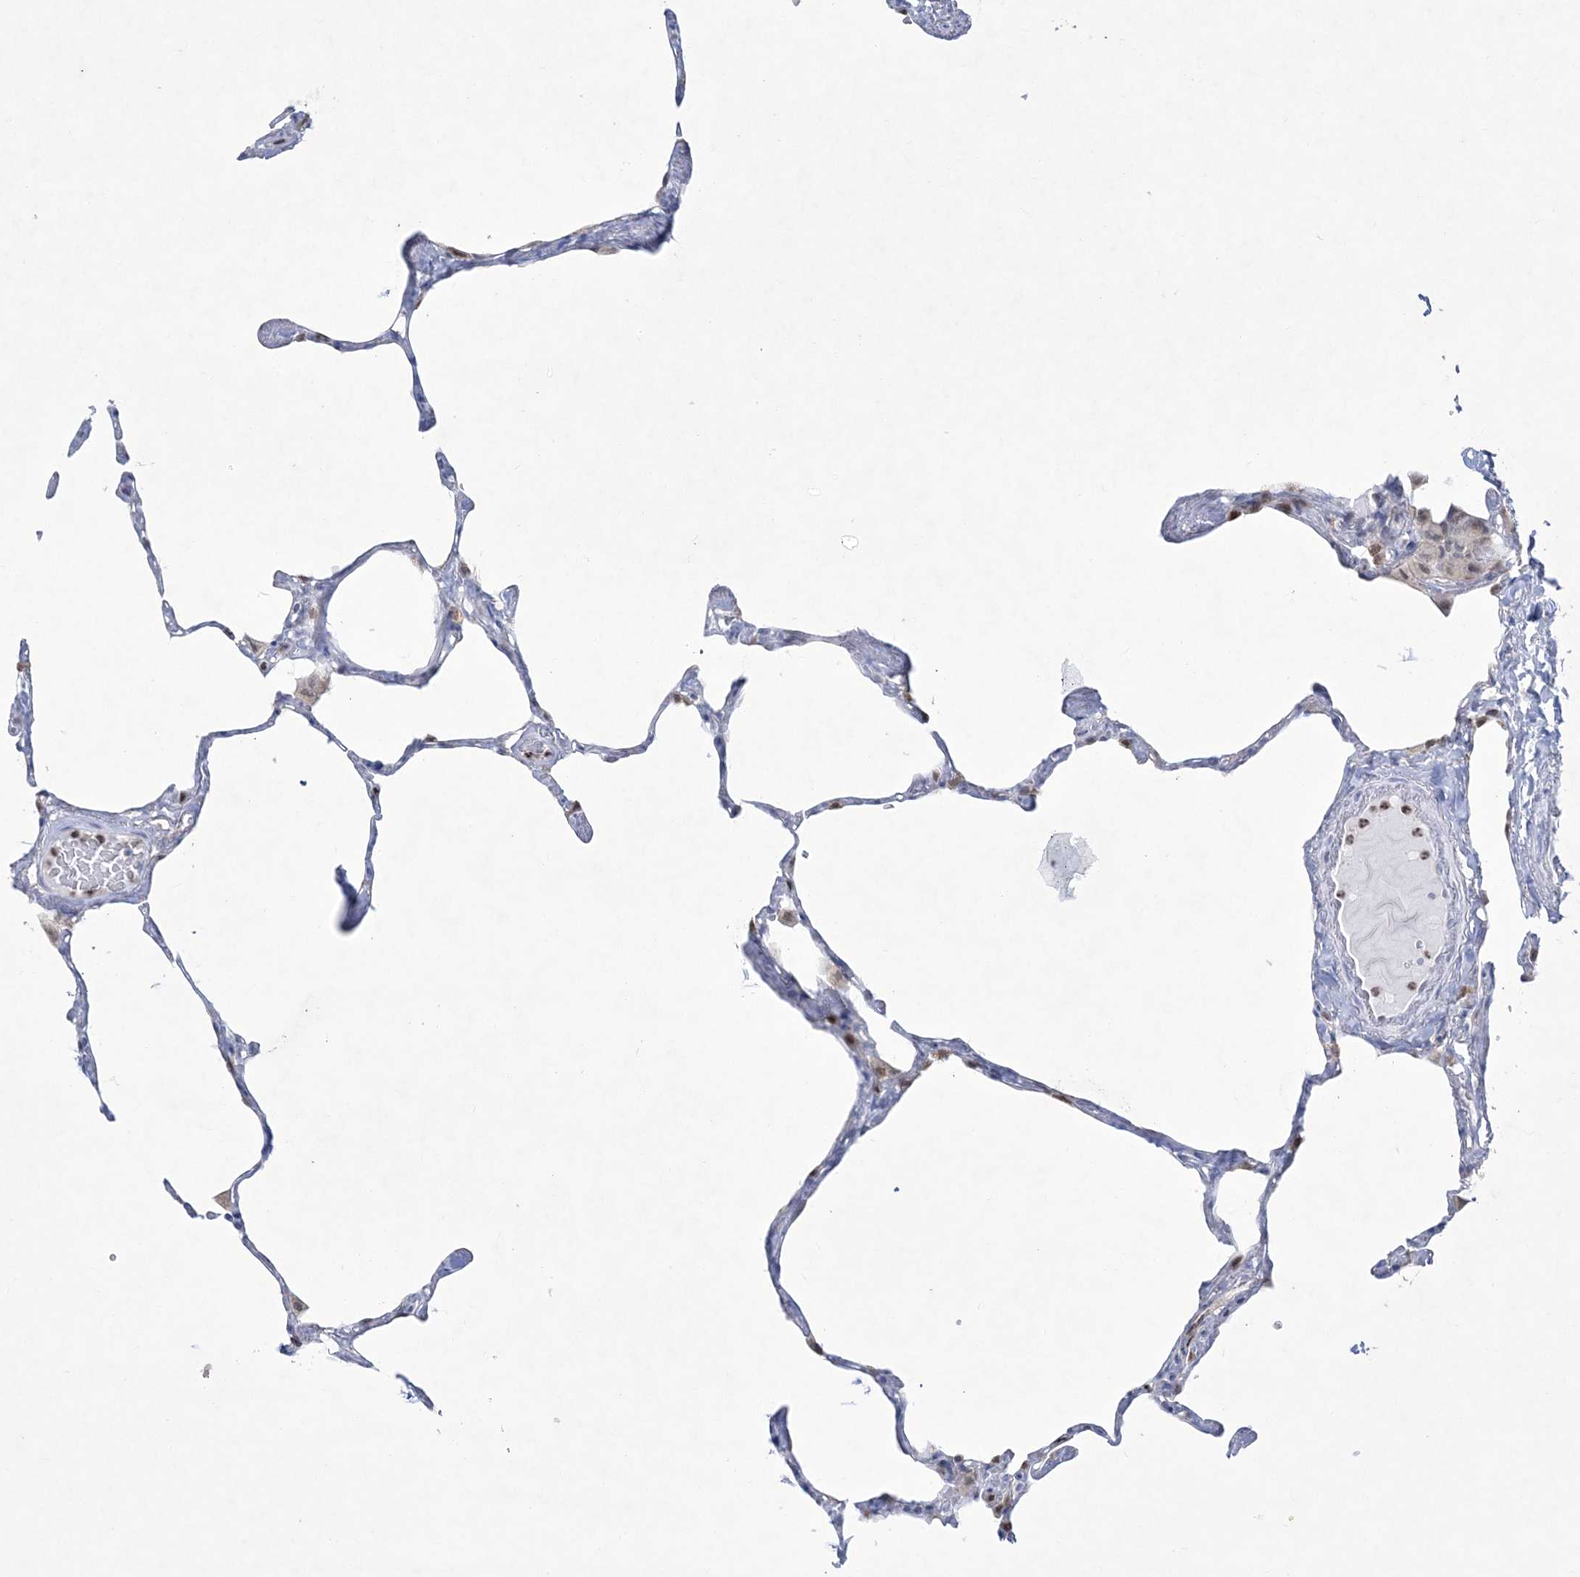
{"staining": {"intensity": "negative", "quantity": "none", "location": "none"}, "tissue": "lung", "cell_type": "Alveolar cells", "image_type": "normal", "snomed": [{"axis": "morphology", "description": "Normal tissue, NOS"}, {"axis": "topography", "description": "Lung"}], "caption": "There is no significant expression in alveolar cells of lung. (IHC, brightfield microscopy, high magnification).", "gene": "WDR27", "patient": {"sex": "male", "age": 65}}